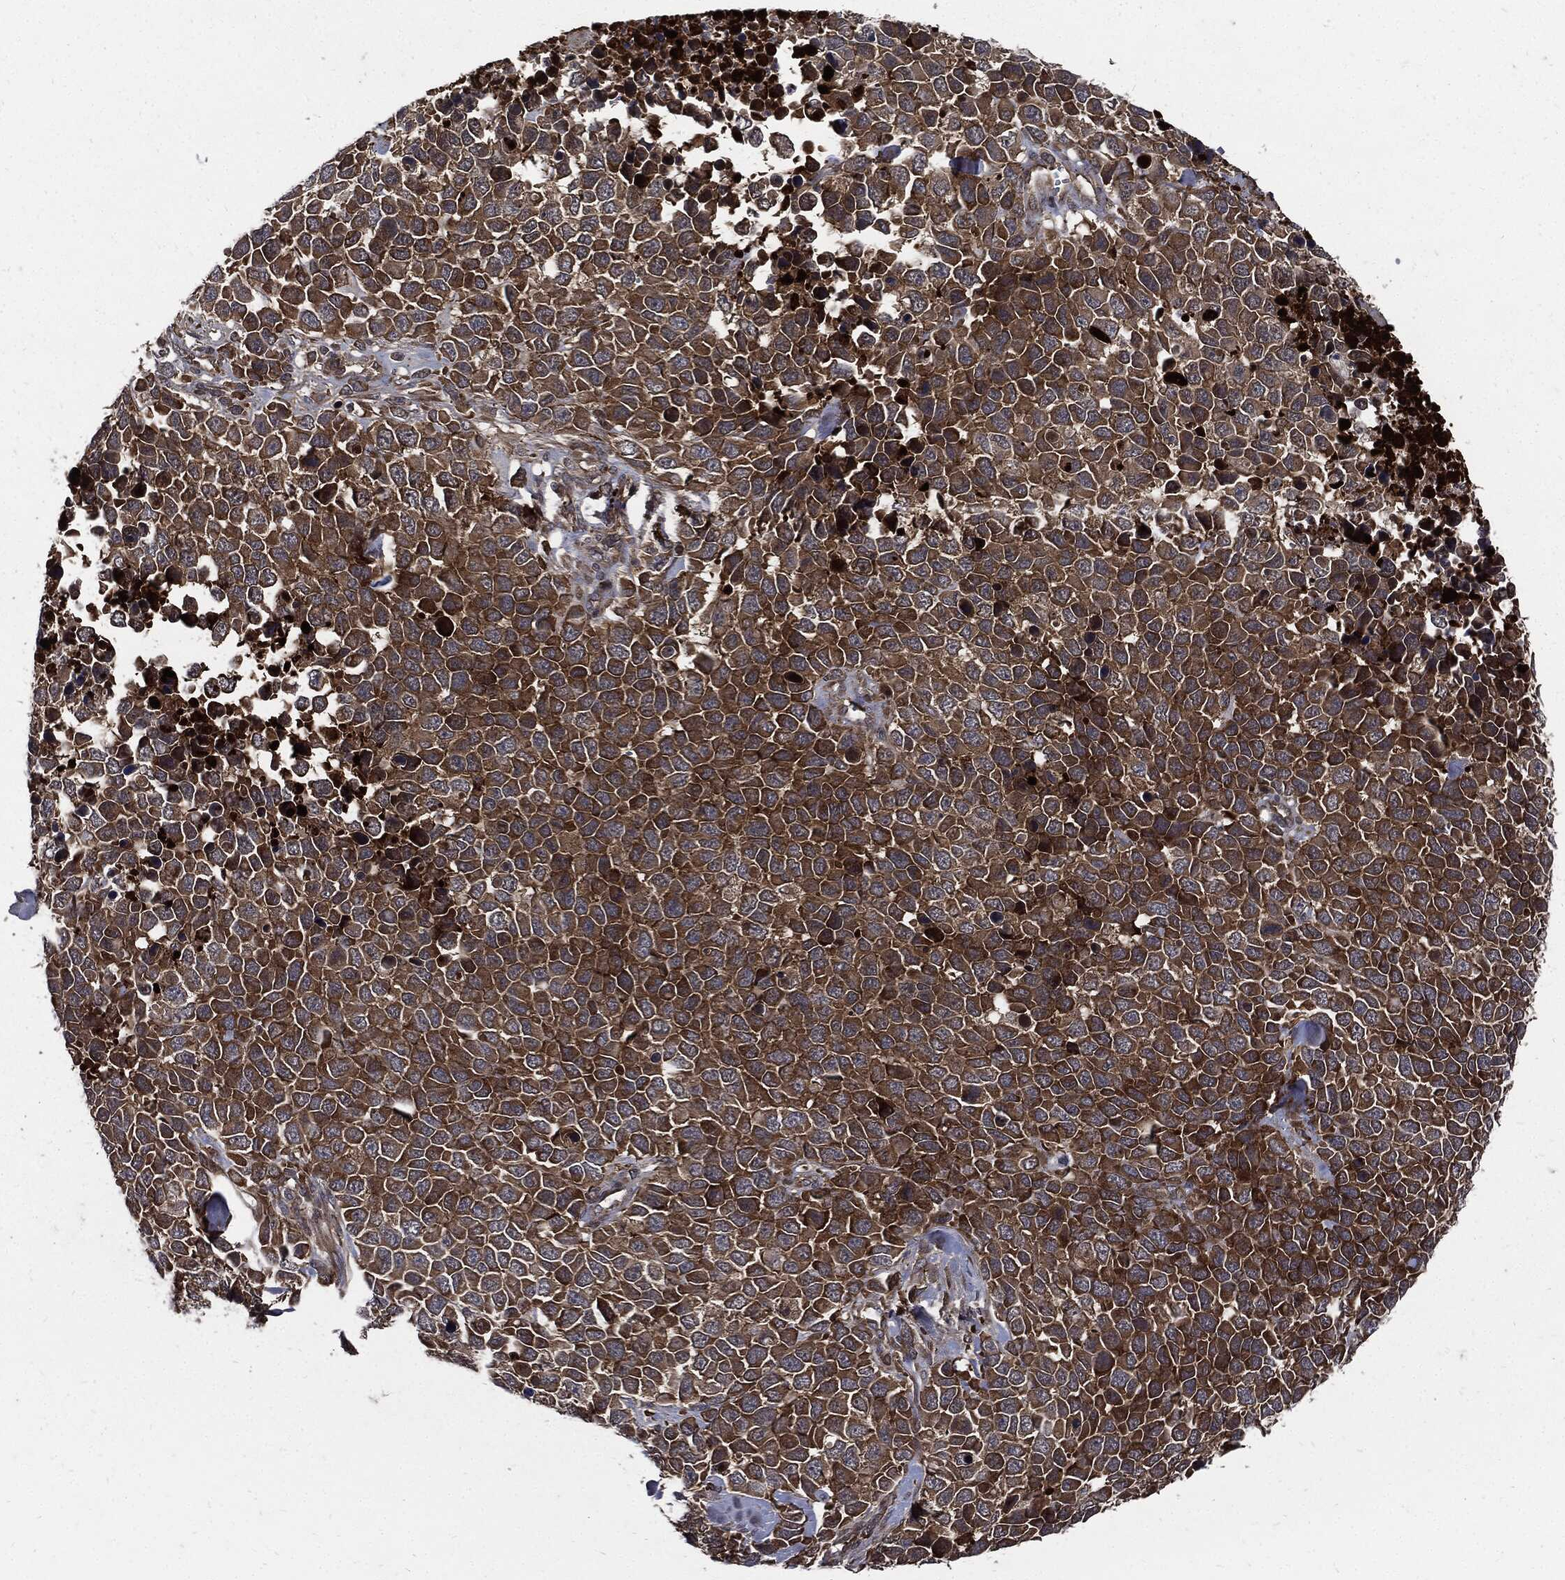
{"staining": {"intensity": "strong", "quantity": "25%-75%", "location": "cytoplasmic/membranous"}, "tissue": "melanoma", "cell_type": "Tumor cells", "image_type": "cancer", "snomed": [{"axis": "morphology", "description": "Malignant melanoma, Metastatic site"}, {"axis": "topography", "description": "Skin"}], "caption": "Malignant melanoma (metastatic site) was stained to show a protein in brown. There is high levels of strong cytoplasmic/membranous expression in about 25%-75% of tumor cells.", "gene": "CLU", "patient": {"sex": "male", "age": 84}}